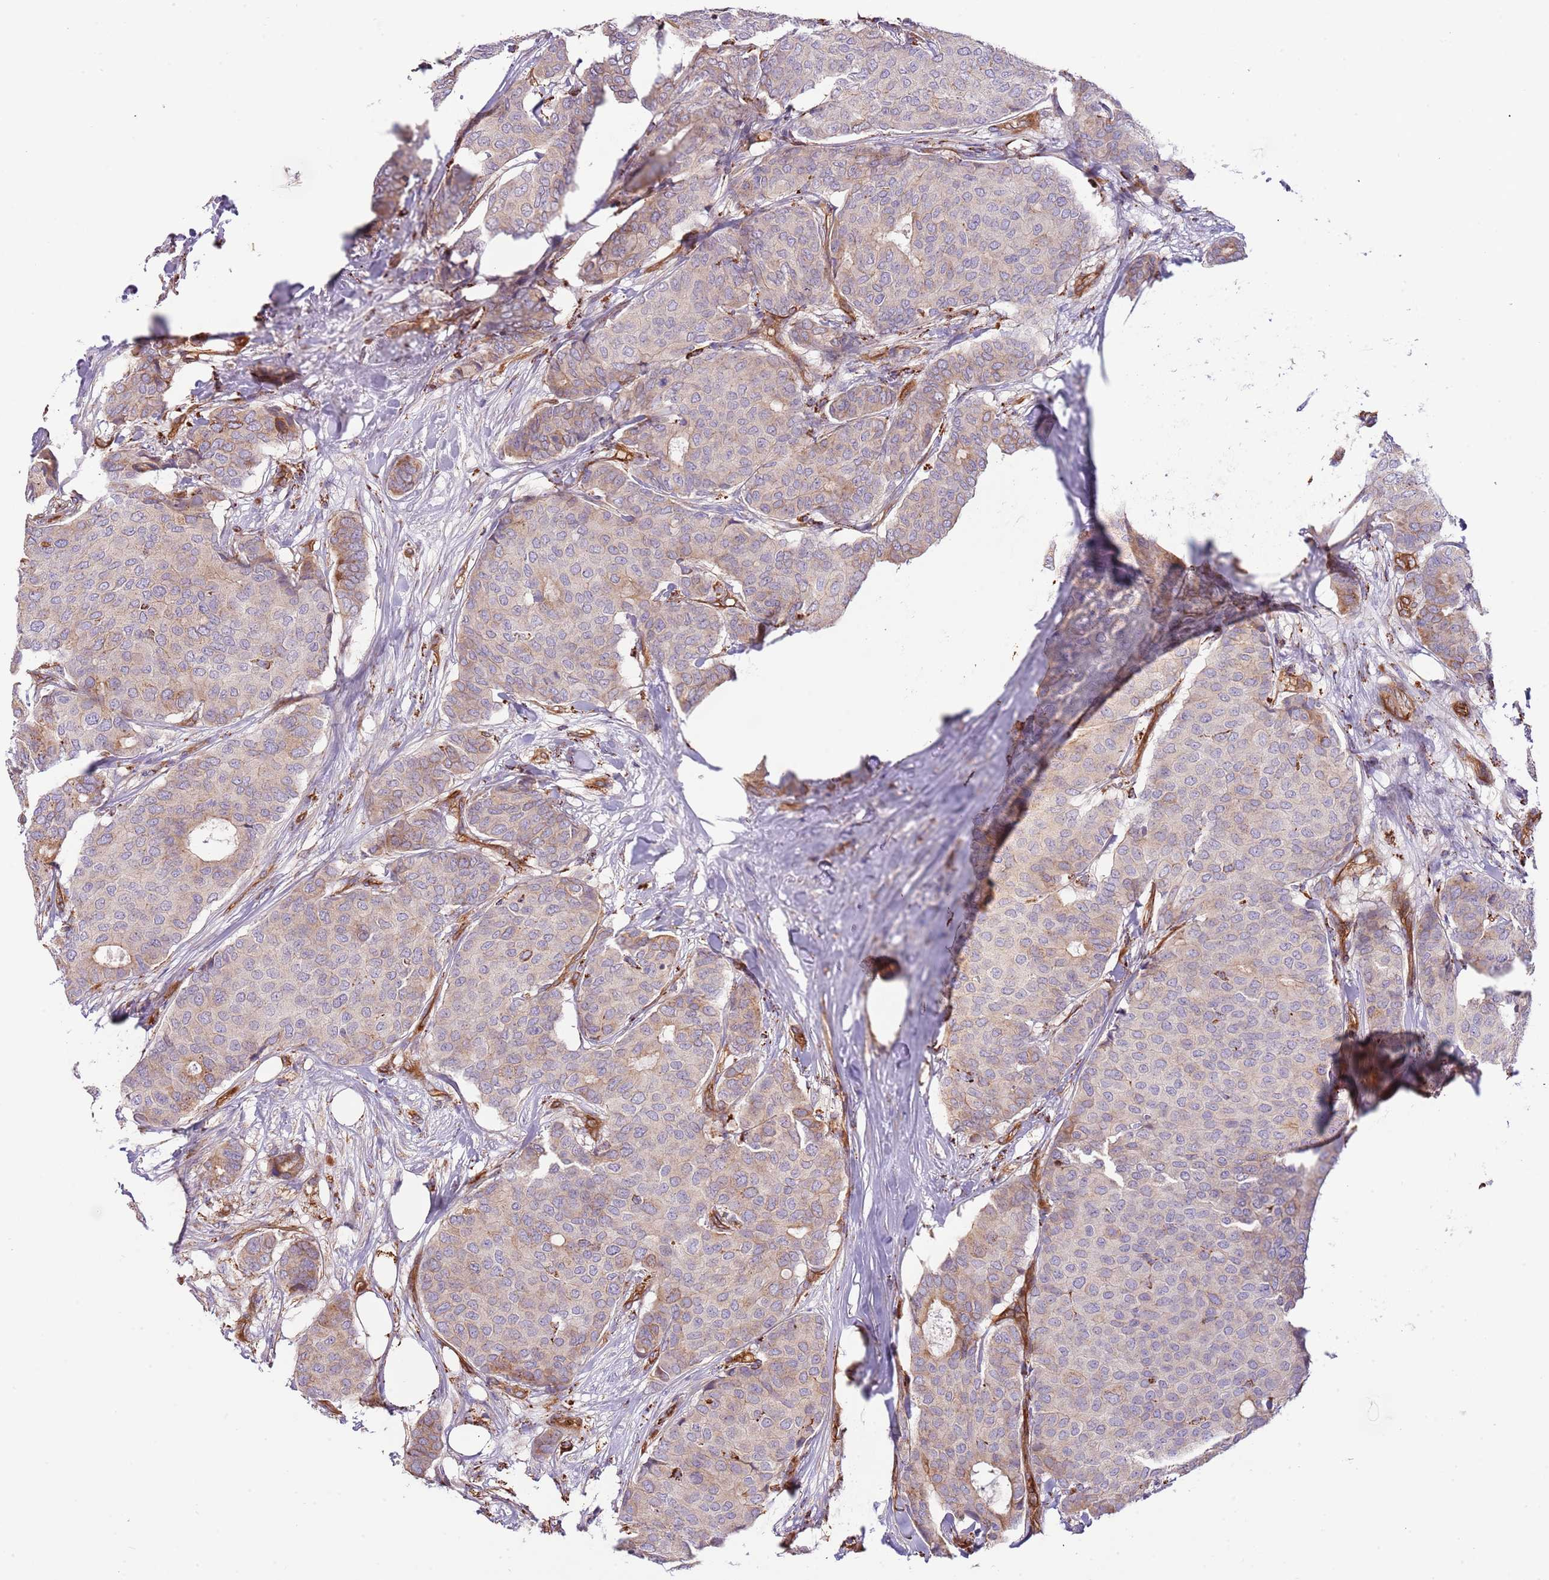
{"staining": {"intensity": "moderate", "quantity": "<25%", "location": "cytoplasmic/membranous"}, "tissue": "breast cancer", "cell_type": "Tumor cells", "image_type": "cancer", "snomed": [{"axis": "morphology", "description": "Duct carcinoma"}, {"axis": "topography", "description": "Breast"}], "caption": "Brown immunohistochemical staining in human invasive ductal carcinoma (breast) reveals moderate cytoplasmic/membranous positivity in about <25% of tumor cells.", "gene": "DOCK6", "patient": {"sex": "female", "age": 75}}